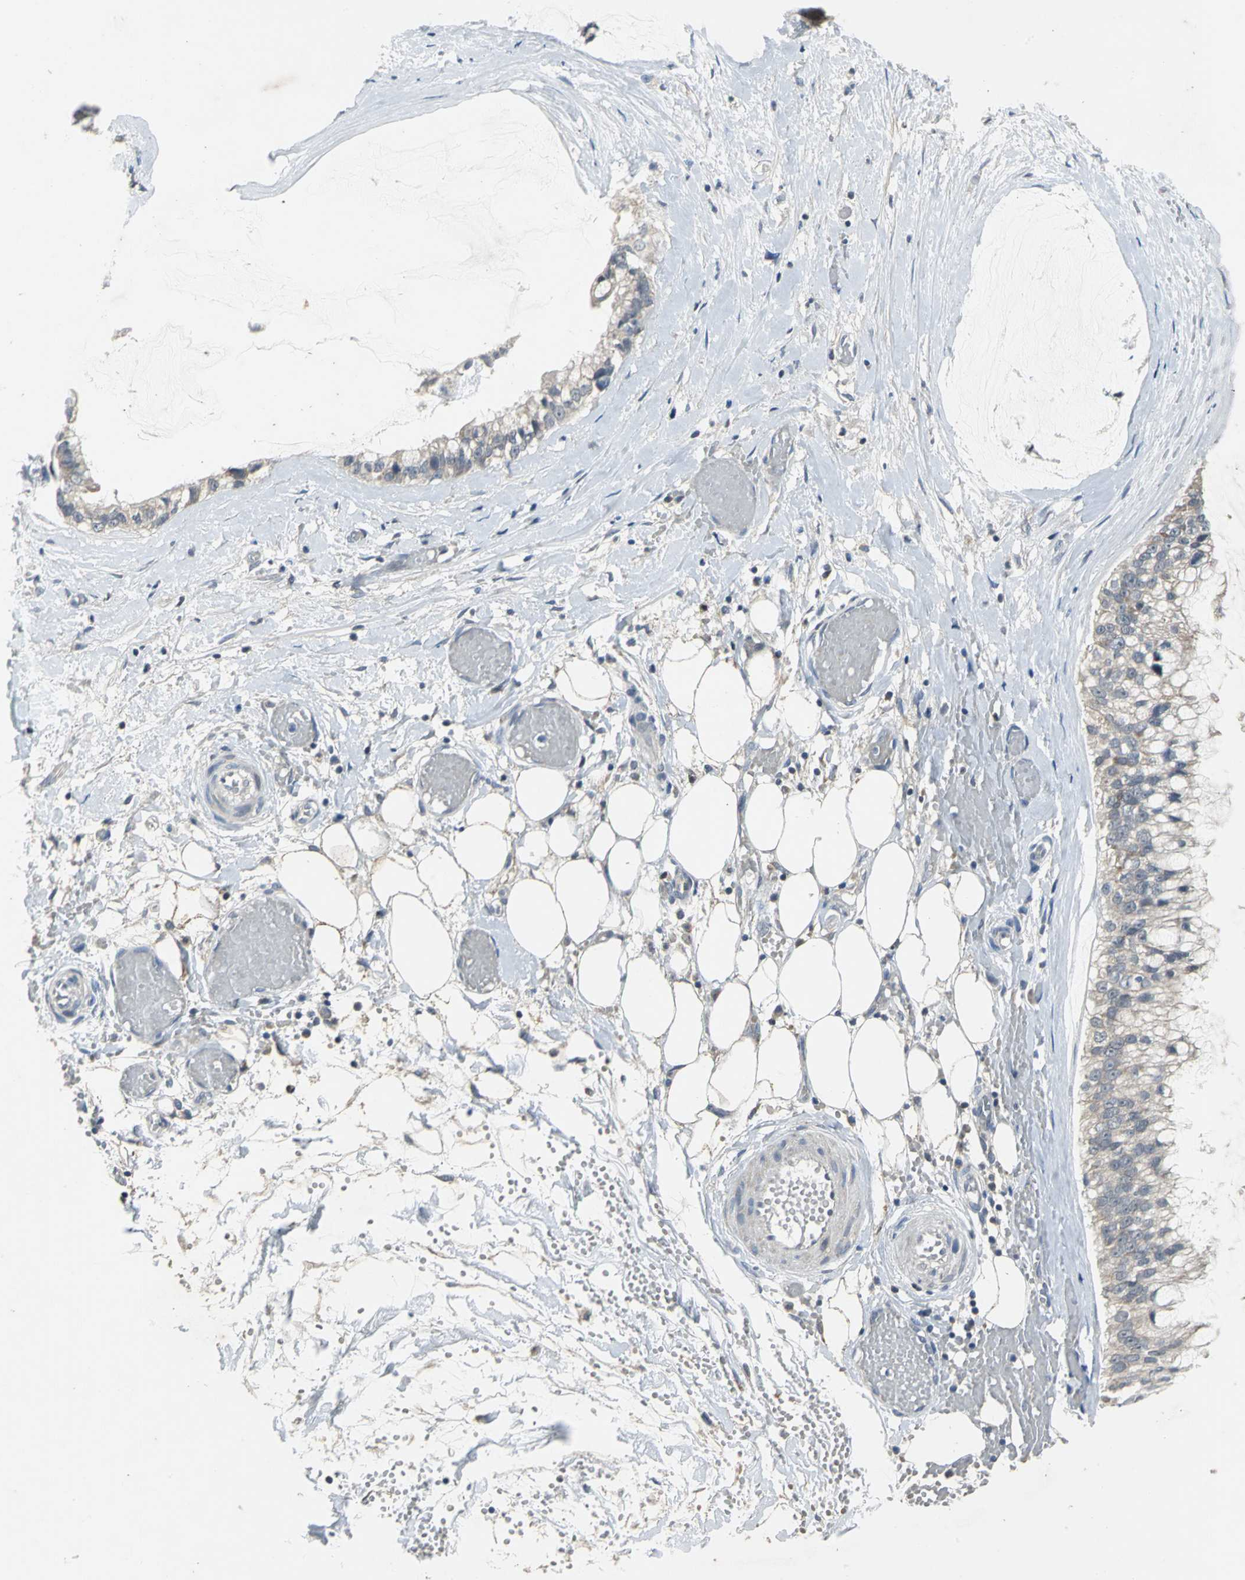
{"staining": {"intensity": "weak", "quantity": "<25%", "location": "cytoplasmic/membranous"}, "tissue": "ovarian cancer", "cell_type": "Tumor cells", "image_type": "cancer", "snomed": [{"axis": "morphology", "description": "Cystadenocarcinoma, mucinous, NOS"}, {"axis": "topography", "description": "Ovary"}], "caption": "A high-resolution micrograph shows immunohistochemistry (IHC) staining of mucinous cystadenocarcinoma (ovarian), which displays no significant positivity in tumor cells.", "gene": "JADE3", "patient": {"sex": "female", "age": 39}}